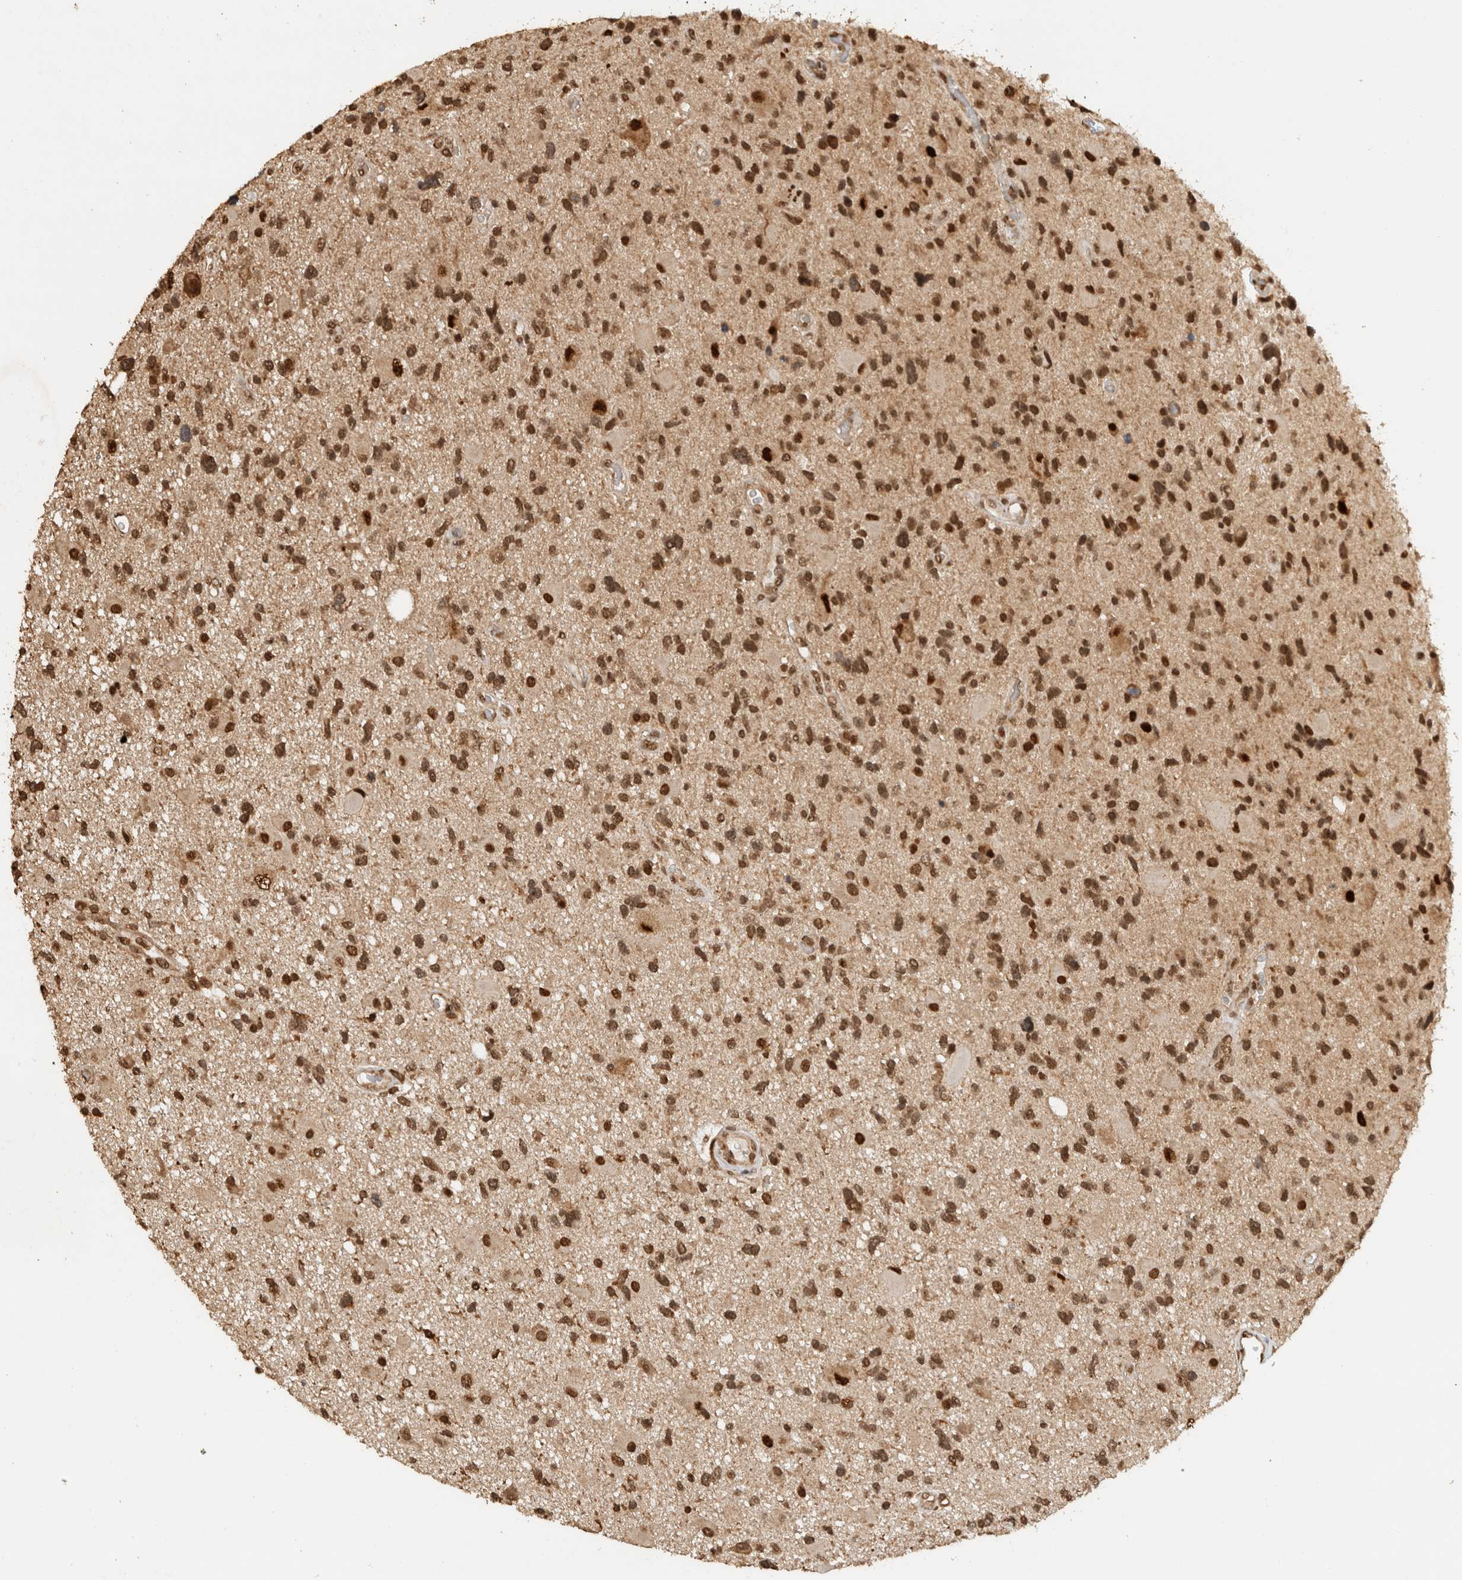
{"staining": {"intensity": "strong", "quantity": ">75%", "location": "nuclear"}, "tissue": "glioma", "cell_type": "Tumor cells", "image_type": "cancer", "snomed": [{"axis": "morphology", "description": "Glioma, malignant, High grade"}, {"axis": "topography", "description": "Brain"}], "caption": "Protein staining of glioma tissue exhibits strong nuclear expression in approximately >75% of tumor cells. Ihc stains the protein in brown and the nuclei are stained blue.", "gene": "C1orf21", "patient": {"sex": "male", "age": 33}}